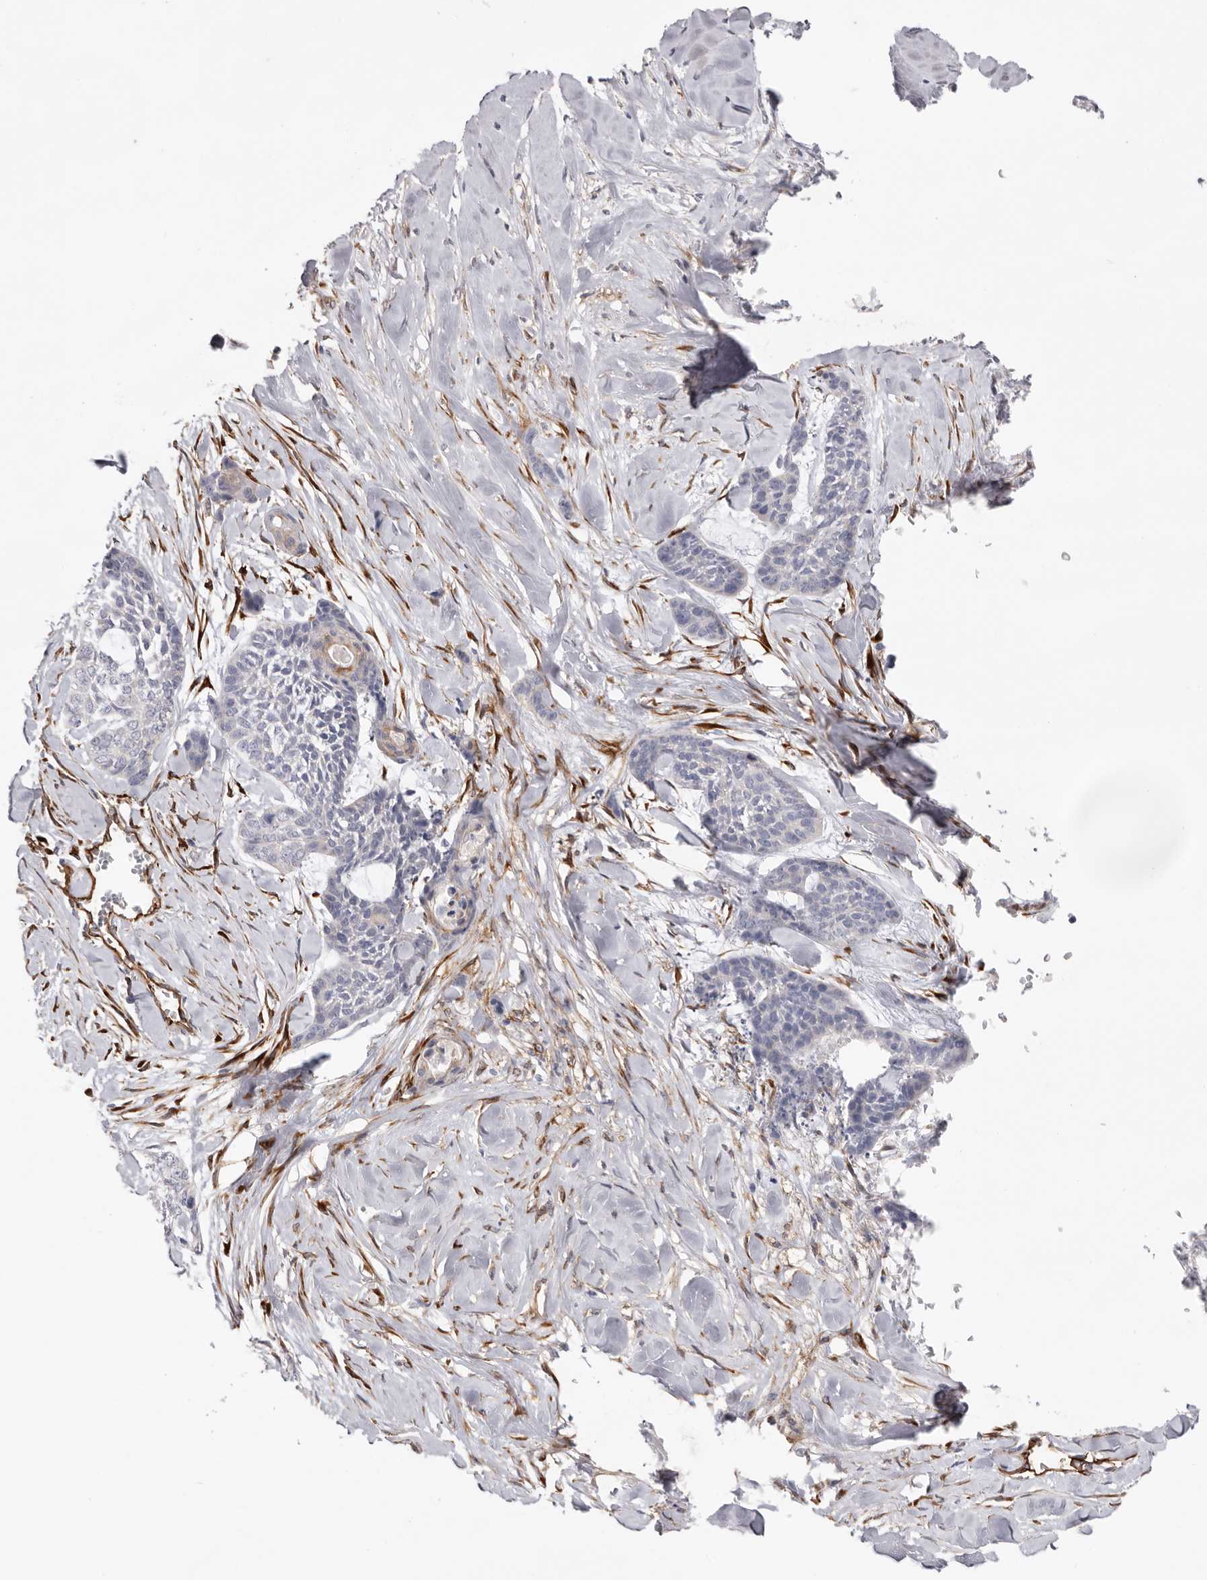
{"staining": {"intensity": "negative", "quantity": "none", "location": "none"}, "tissue": "skin cancer", "cell_type": "Tumor cells", "image_type": "cancer", "snomed": [{"axis": "morphology", "description": "Basal cell carcinoma"}, {"axis": "topography", "description": "Skin"}], "caption": "Photomicrograph shows no significant protein positivity in tumor cells of skin cancer (basal cell carcinoma). Nuclei are stained in blue.", "gene": "LRRC66", "patient": {"sex": "female", "age": 64}}